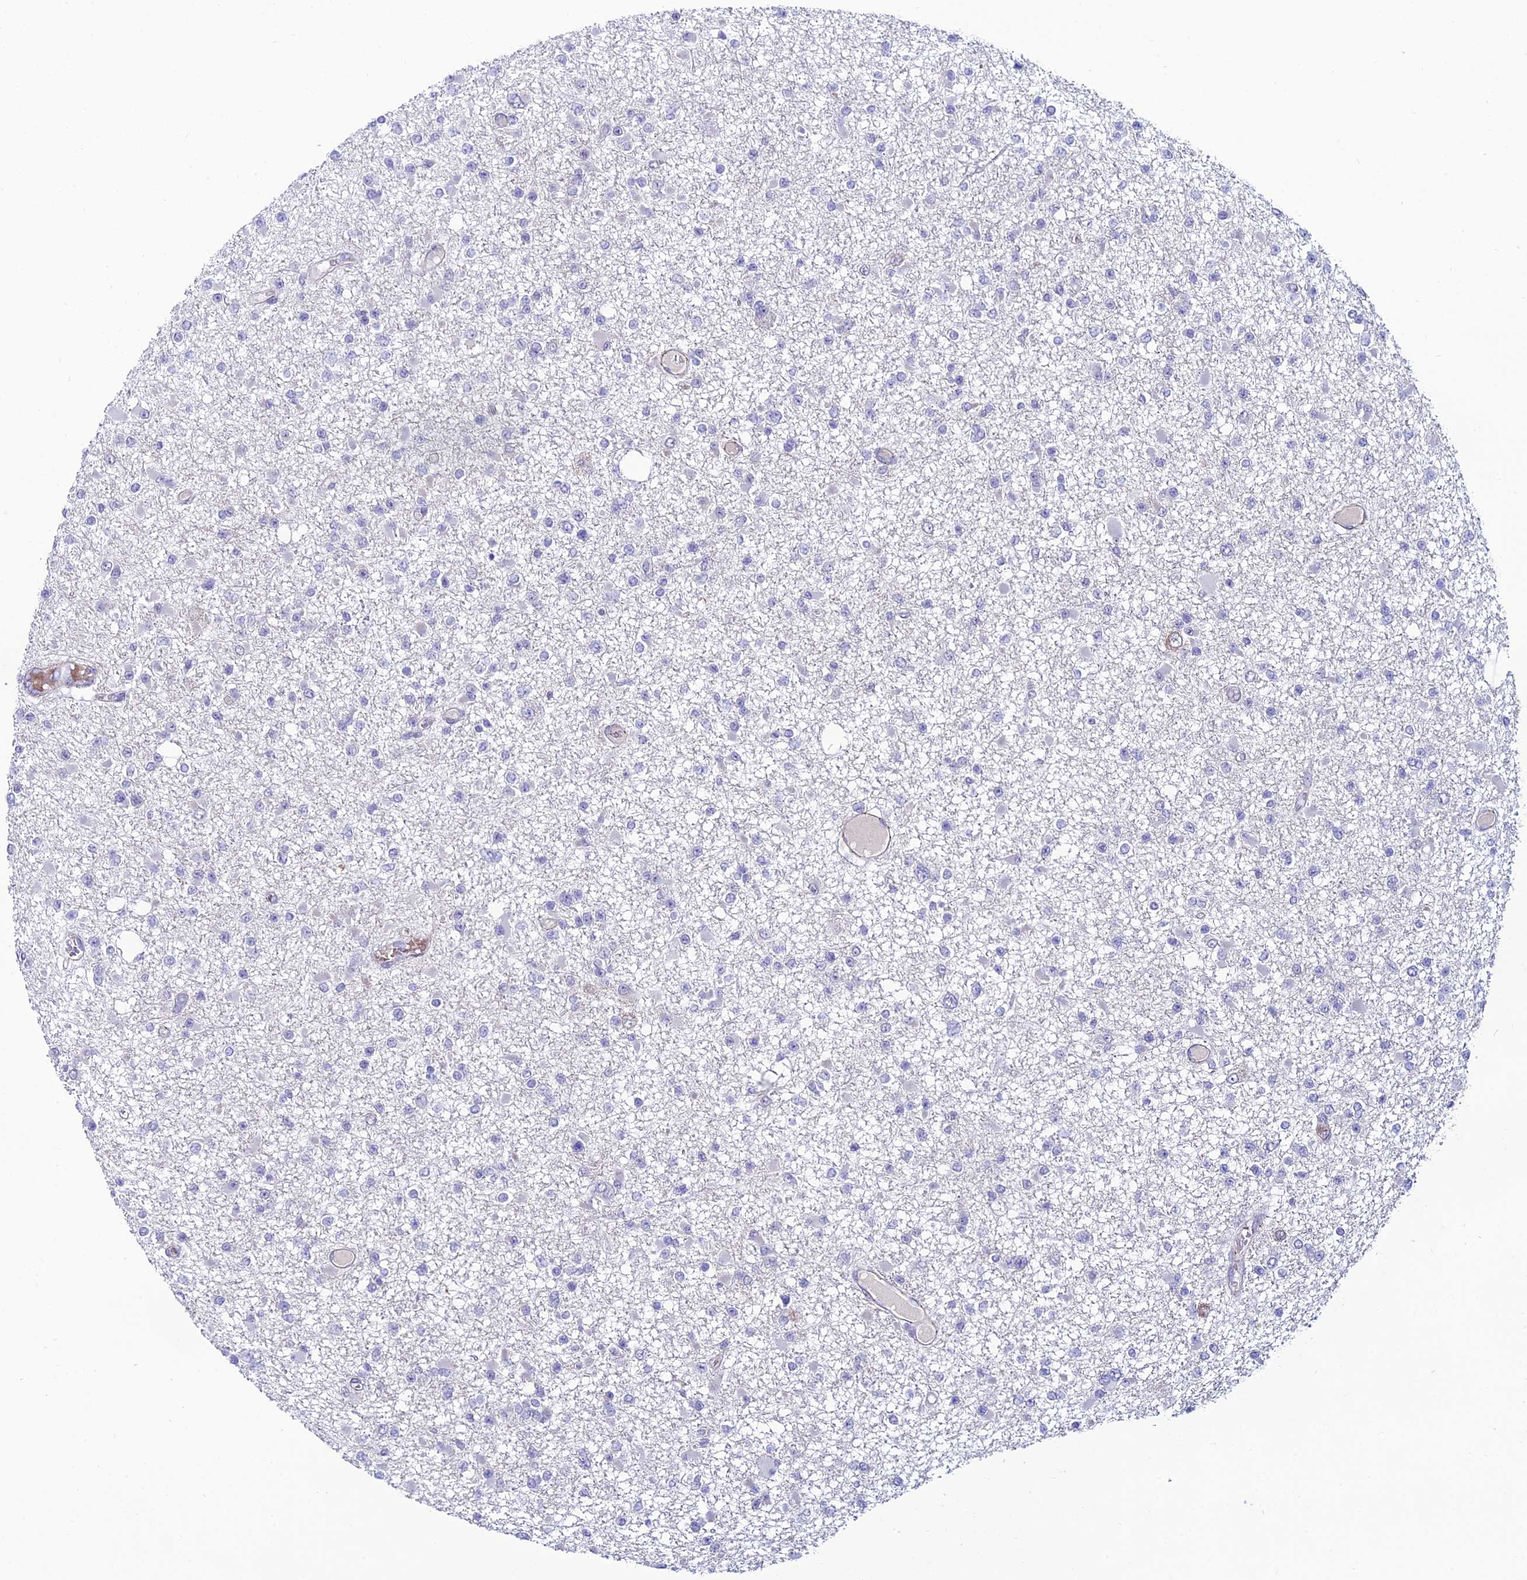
{"staining": {"intensity": "negative", "quantity": "none", "location": "none"}, "tissue": "glioma", "cell_type": "Tumor cells", "image_type": "cancer", "snomed": [{"axis": "morphology", "description": "Glioma, malignant, Low grade"}, {"axis": "topography", "description": "Brain"}], "caption": "Glioma was stained to show a protein in brown. There is no significant positivity in tumor cells.", "gene": "COL6A6", "patient": {"sex": "female", "age": 22}}